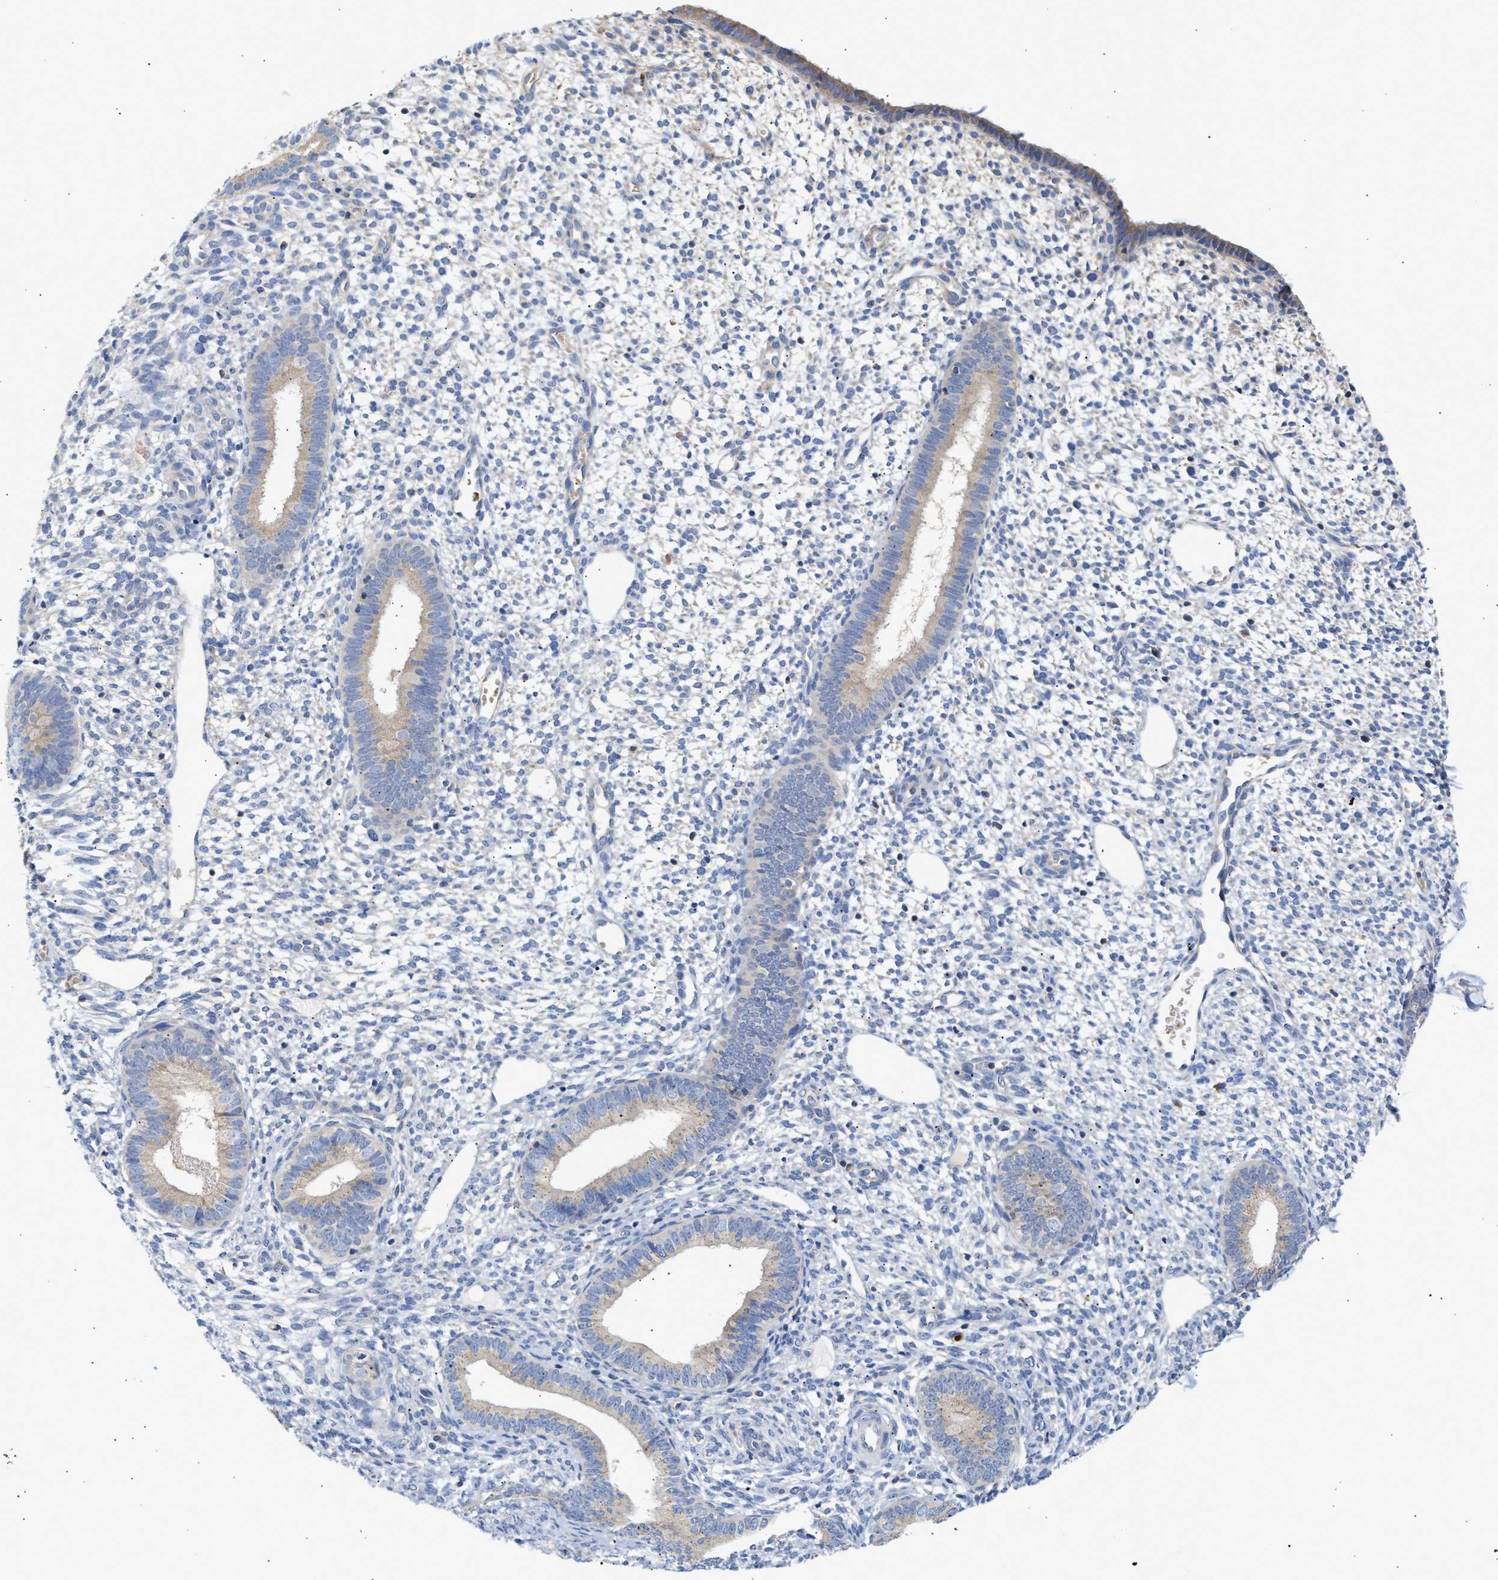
{"staining": {"intensity": "negative", "quantity": "none", "location": "none"}, "tissue": "endometrium", "cell_type": "Cells in endometrial stroma", "image_type": "normal", "snomed": [{"axis": "morphology", "description": "Normal tissue, NOS"}, {"axis": "topography", "description": "Endometrium"}], "caption": "An immunohistochemistry (IHC) photomicrograph of normal endometrium is shown. There is no staining in cells in endometrial stroma of endometrium. (Stains: DAB IHC with hematoxylin counter stain, Microscopy: brightfield microscopy at high magnification).", "gene": "TRIM50", "patient": {"sex": "female", "age": 46}}